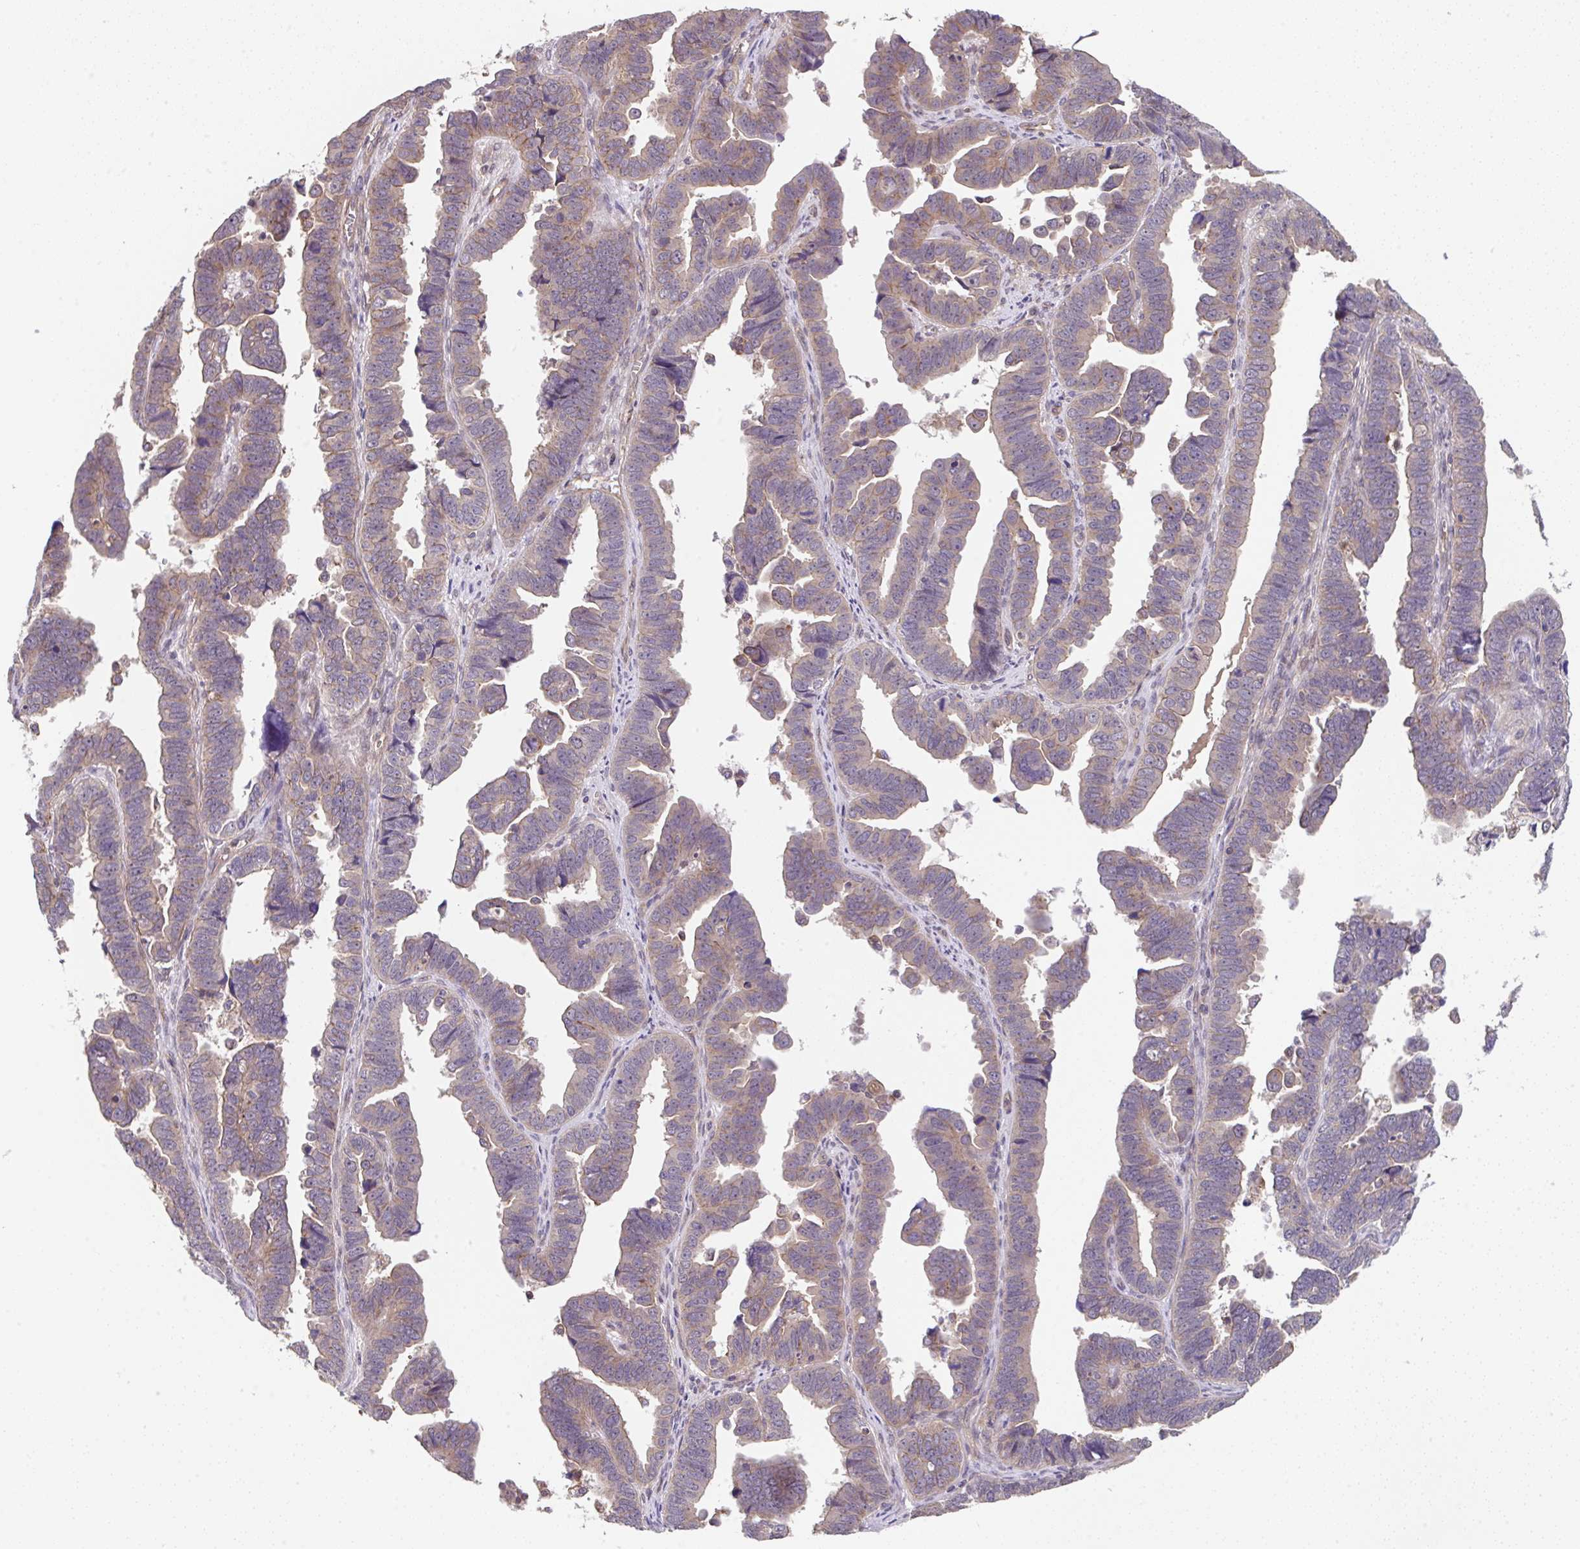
{"staining": {"intensity": "weak", "quantity": ">75%", "location": "cytoplasmic/membranous"}, "tissue": "endometrial cancer", "cell_type": "Tumor cells", "image_type": "cancer", "snomed": [{"axis": "morphology", "description": "Adenocarcinoma, NOS"}, {"axis": "topography", "description": "Endometrium"}], "caption": "Endometrial cancer (adenocarcinoma) stained with immunohistochemistry (IHC) shows weak cytoplasmic/membranous expression in about >75% of tumor cells.", "gene": "ZNF696", "patient": {"sex": "female", "age": 75}}